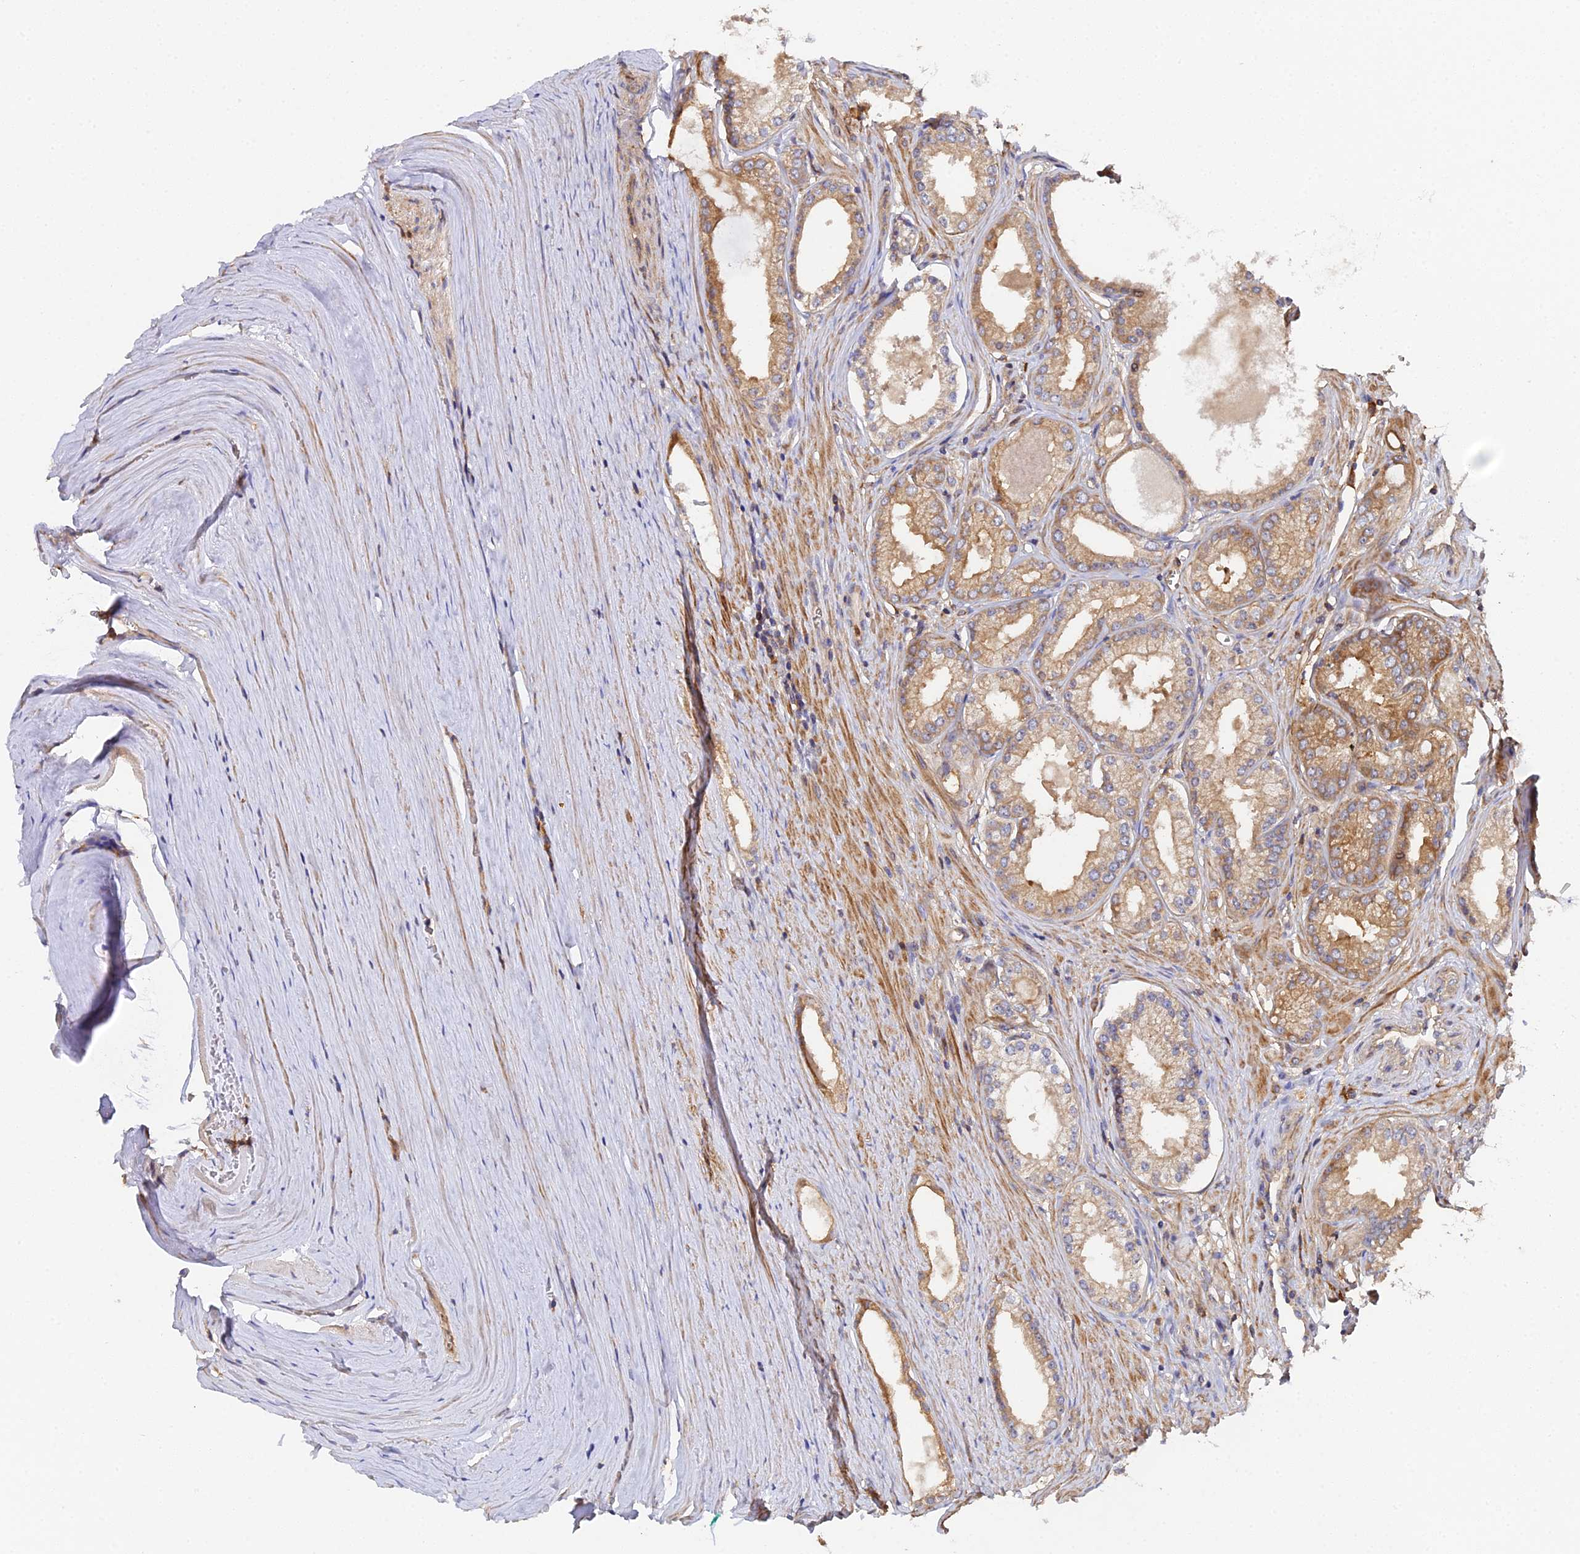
{"staining": {"intensity": "moderate", "quantity": ">75%", "location": "cytoplasmic/membranous"}, "tissue": "prostate cancer", "cell_type": "Tumor cells", "image_type": "cancer", "snomed": [{"axis": "morphology", "description": "Adenocarcinoma, High grade"}, {"axis": "topography", "description": "Prostate"}], "caption": "About >75% of tumor cells in prostate cancer demonstrate moderate cytoplasmic/membranous protein positivity as visualized by brown immunohistochemical staining.", "gene": "GNG5B", "patient": {"sex": "male", "age": 68}}